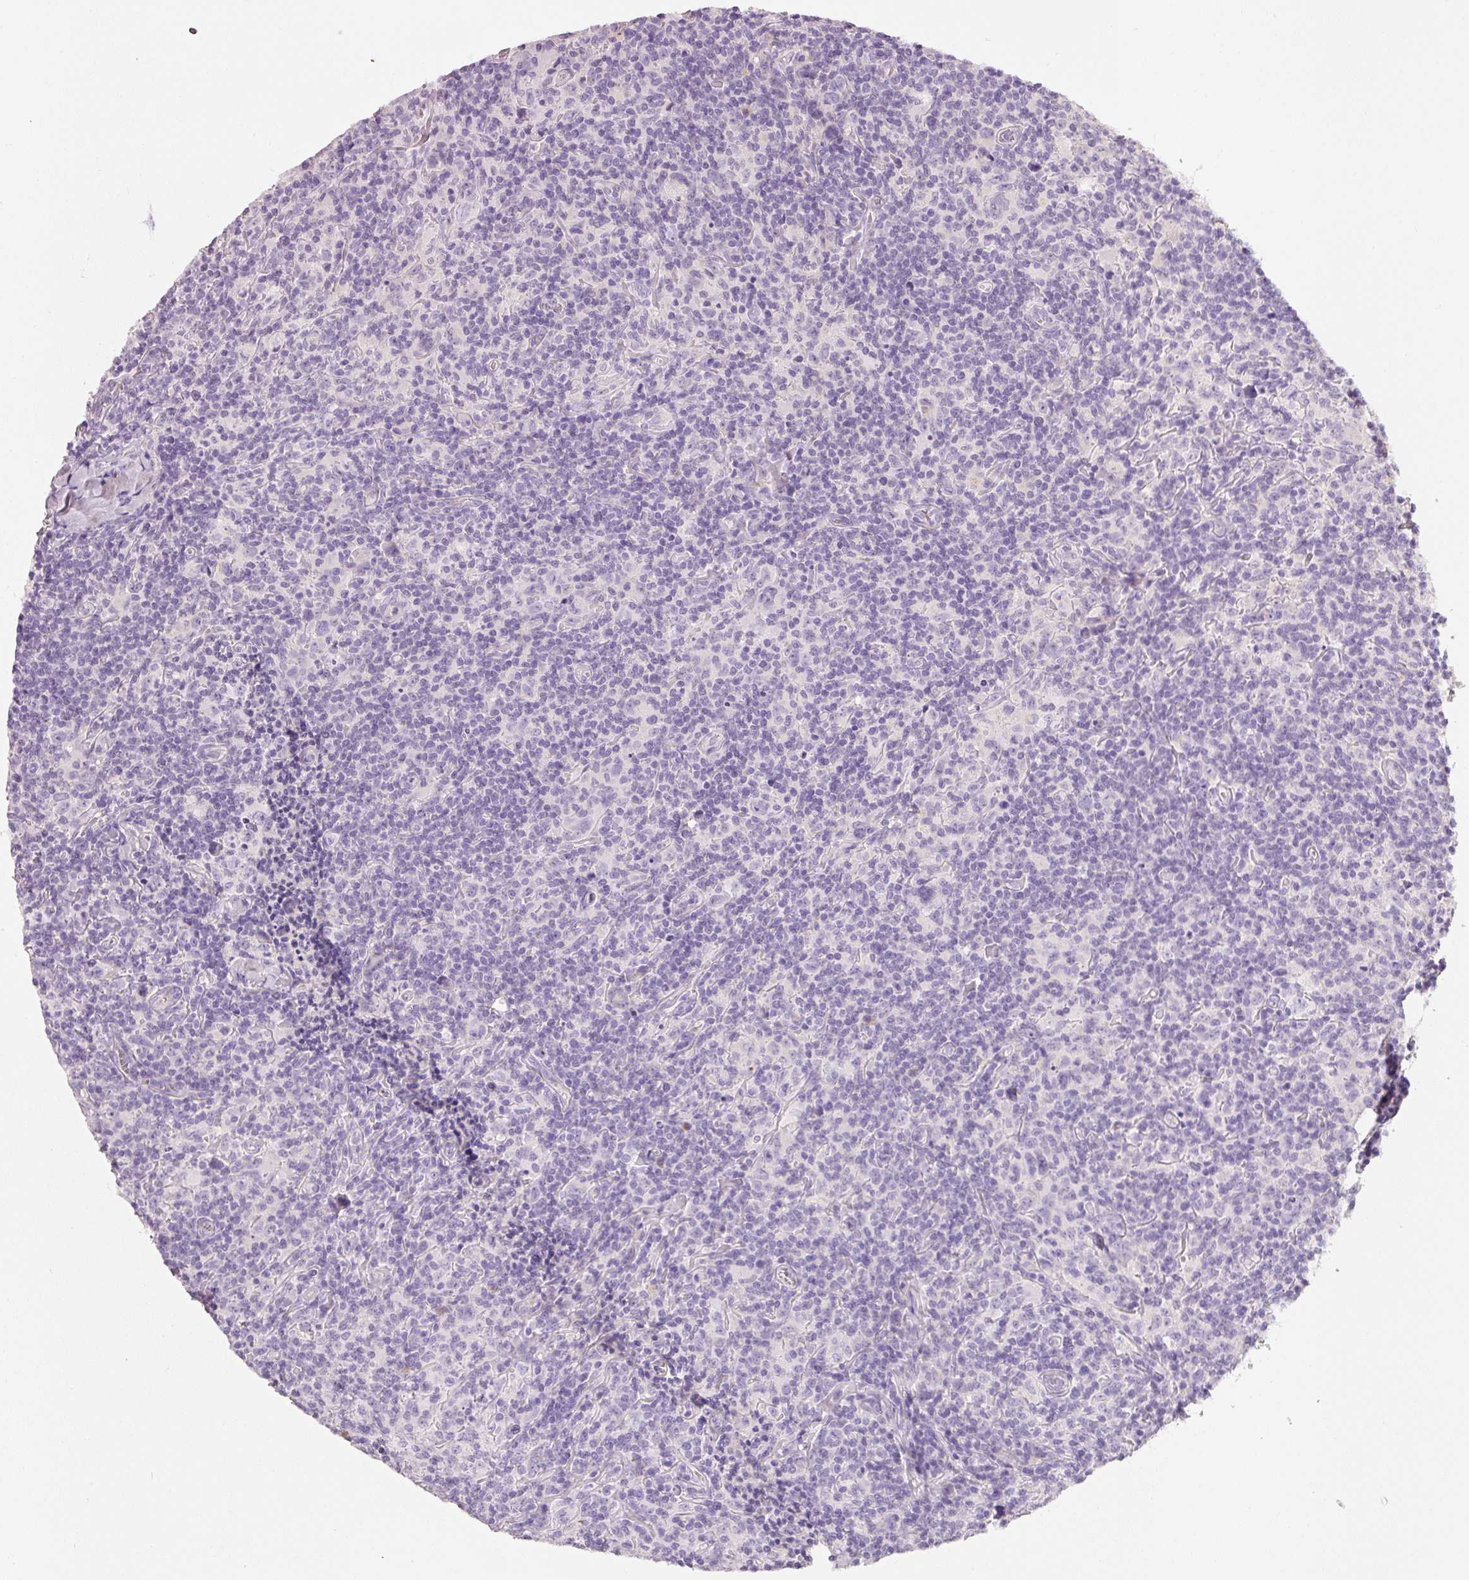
{"staining": {"intensity": "negative", "quantity": "none", "location": "none"}, "tissue": "lymphoma", "cell_type": "Tumor cells", "image_type": "cancer", "snomed": [{"axis": "morphology", "description": "Hodgkin's disease, NOS"}, {"axis": "topography", "description": "Lymph node"}], "caption": "Immunohistochemistry of lymphoma exhibits no positivity in tumor cells. (Immunohistochemistry, brightfield microscopy, high magnification).", "gene": "PDXDC1", "patient": {"sex": "female", "age": 18}}